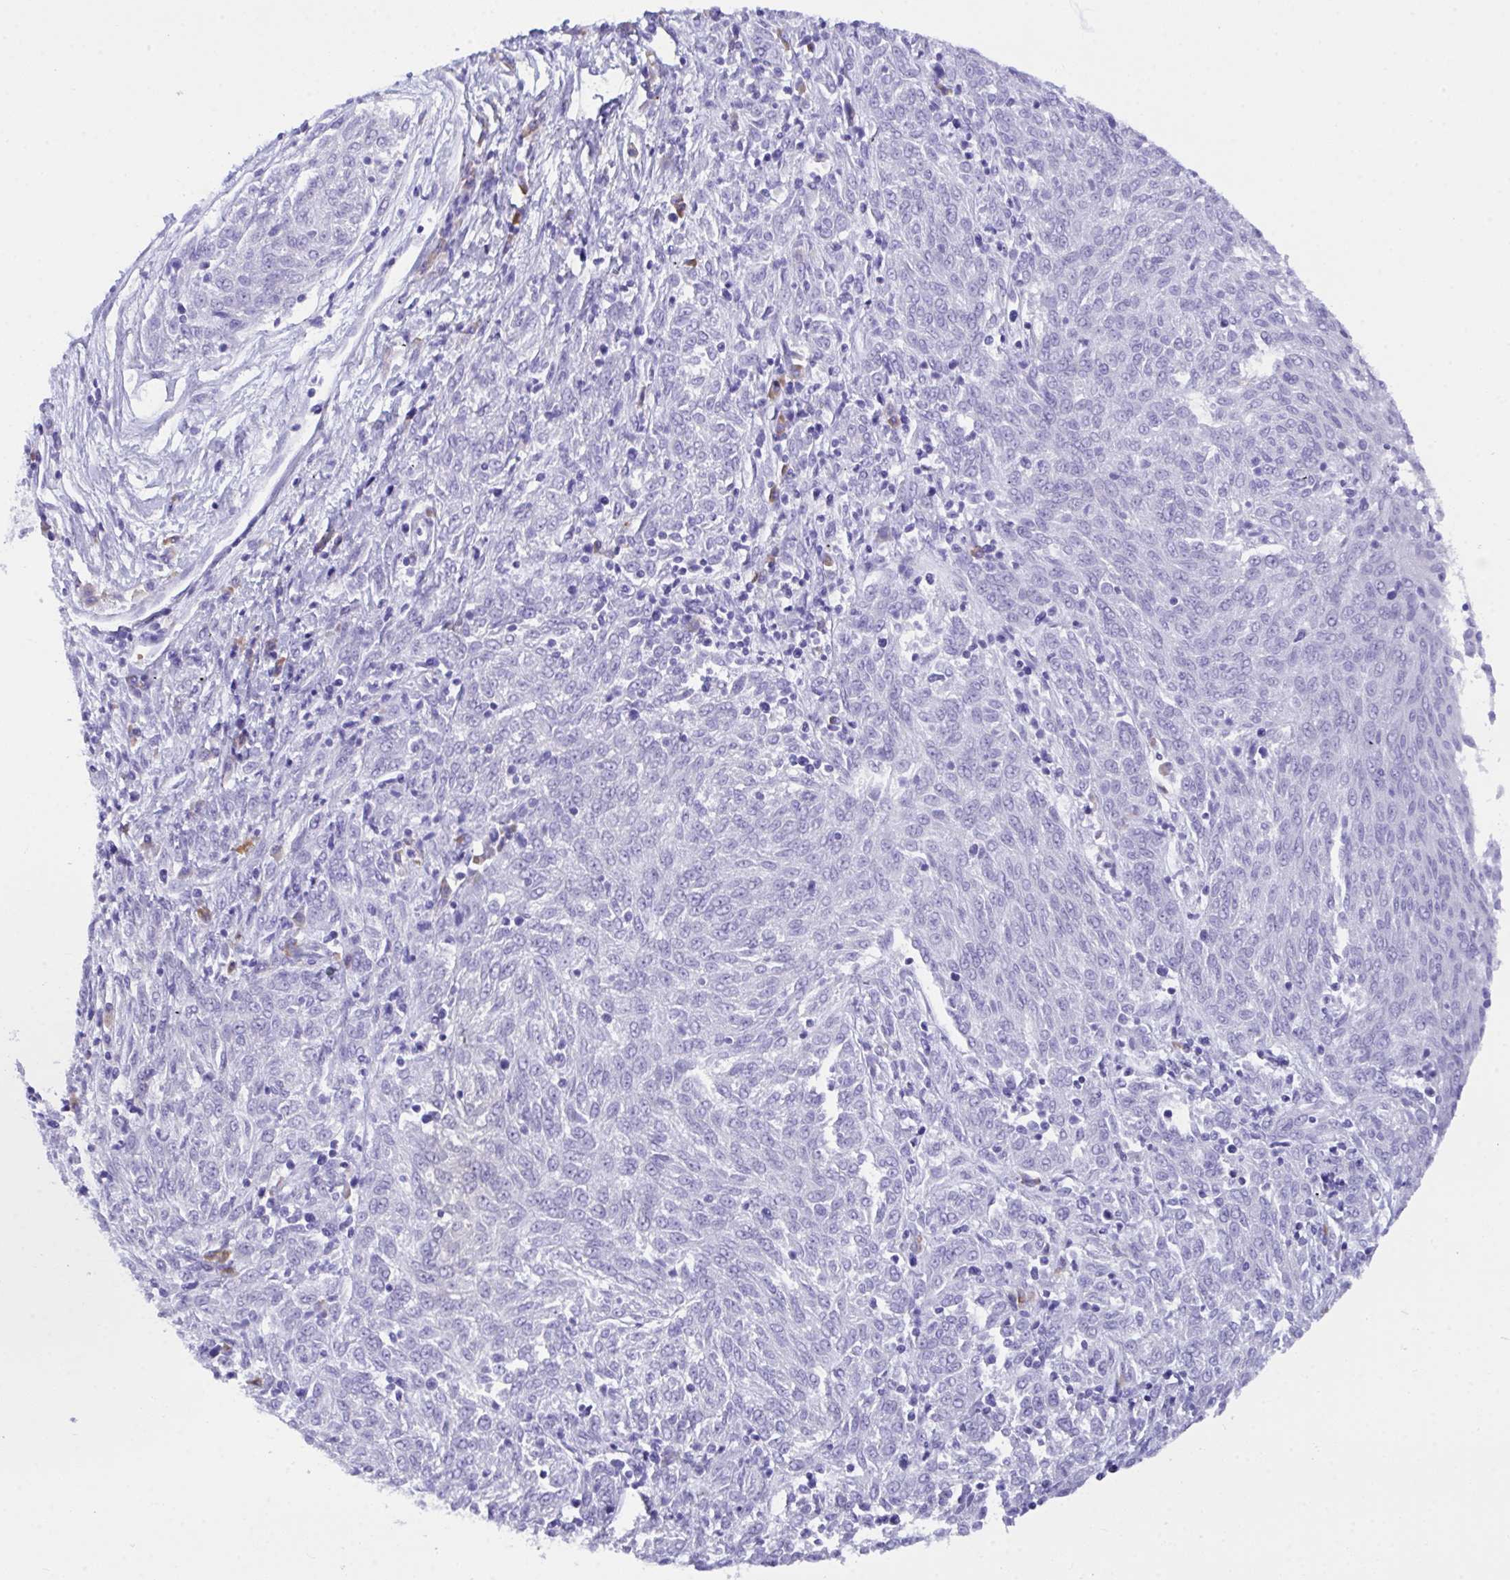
{"staining": {"intensity": "negative", "quantity": "none", "location": "none"}, "tissue": "melanoma", "cell_type": "Tumor cells", "image_type": "cancer", "snomed": [{"axis": "morphology", "description": "Malignant melanoma, NOS"}, {"axis": "topography", "description": "Skin"}], "caption": "Immunohistochemistry of human melanoma displays no expression in tumor cells.", "gene": "BEST4", "patient": {"sex": "female", "age": 72}}